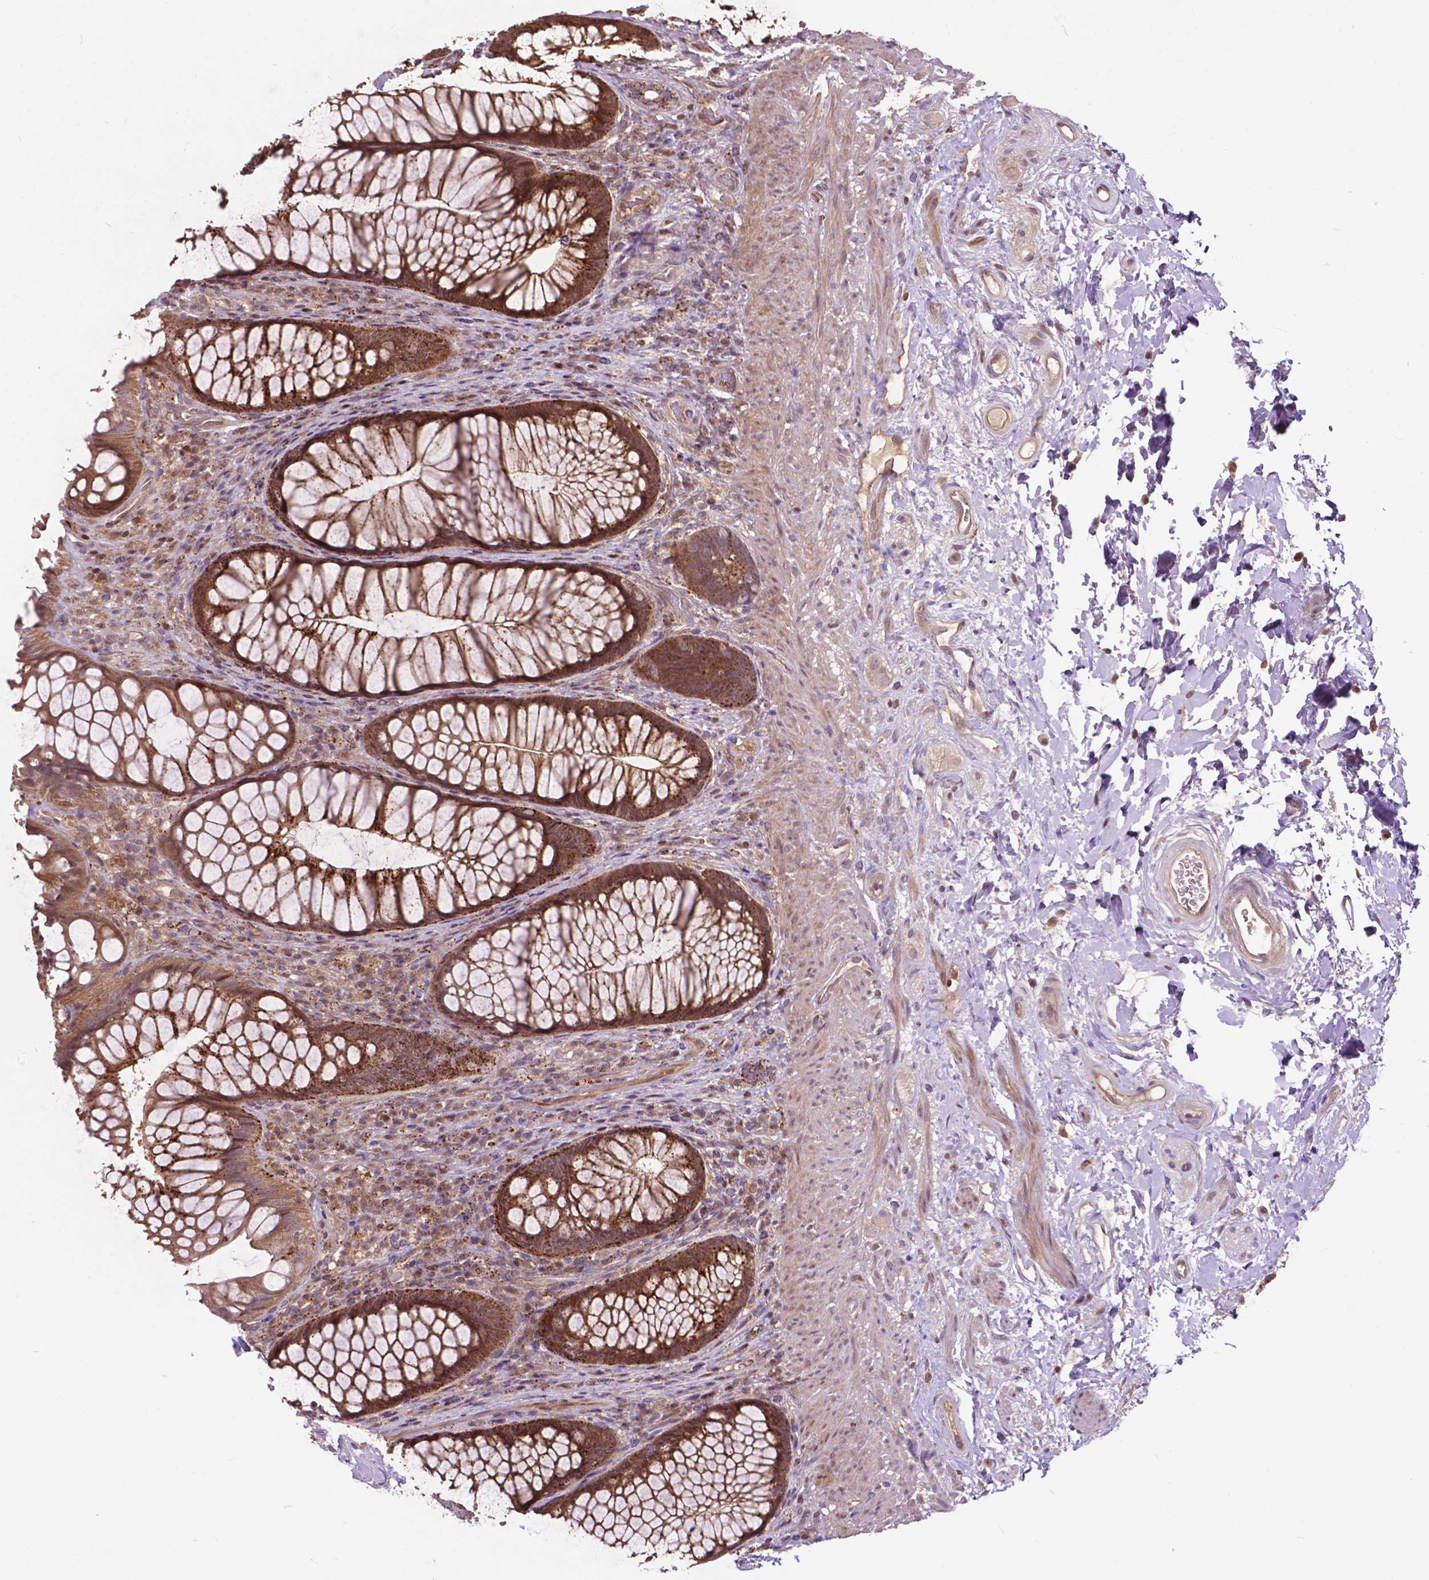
{"staining": {"intensity": "strong", "quantity": ">75%", "location": "cytoplasmic/membranous"}, "tissue": "rectum", "cell_type": "Glandular cells", "image_type": "normal", "snomed": [{"axis": "morphology", "description": "Normal tissue, NOS"}, {"axis": "topography", "description": "Smooth muscle"}, {"axis": "topography", "description": "Rectum"}], "caption": "The image demonstrates immunohistochemical staining of unremarkable rectum. There is strong cytoplasmic/membranous expression is appreciated in approximately >75% of glandular cells.", "gene": "CHMP4A", "patient": {"sex": "male", "age": 53}}